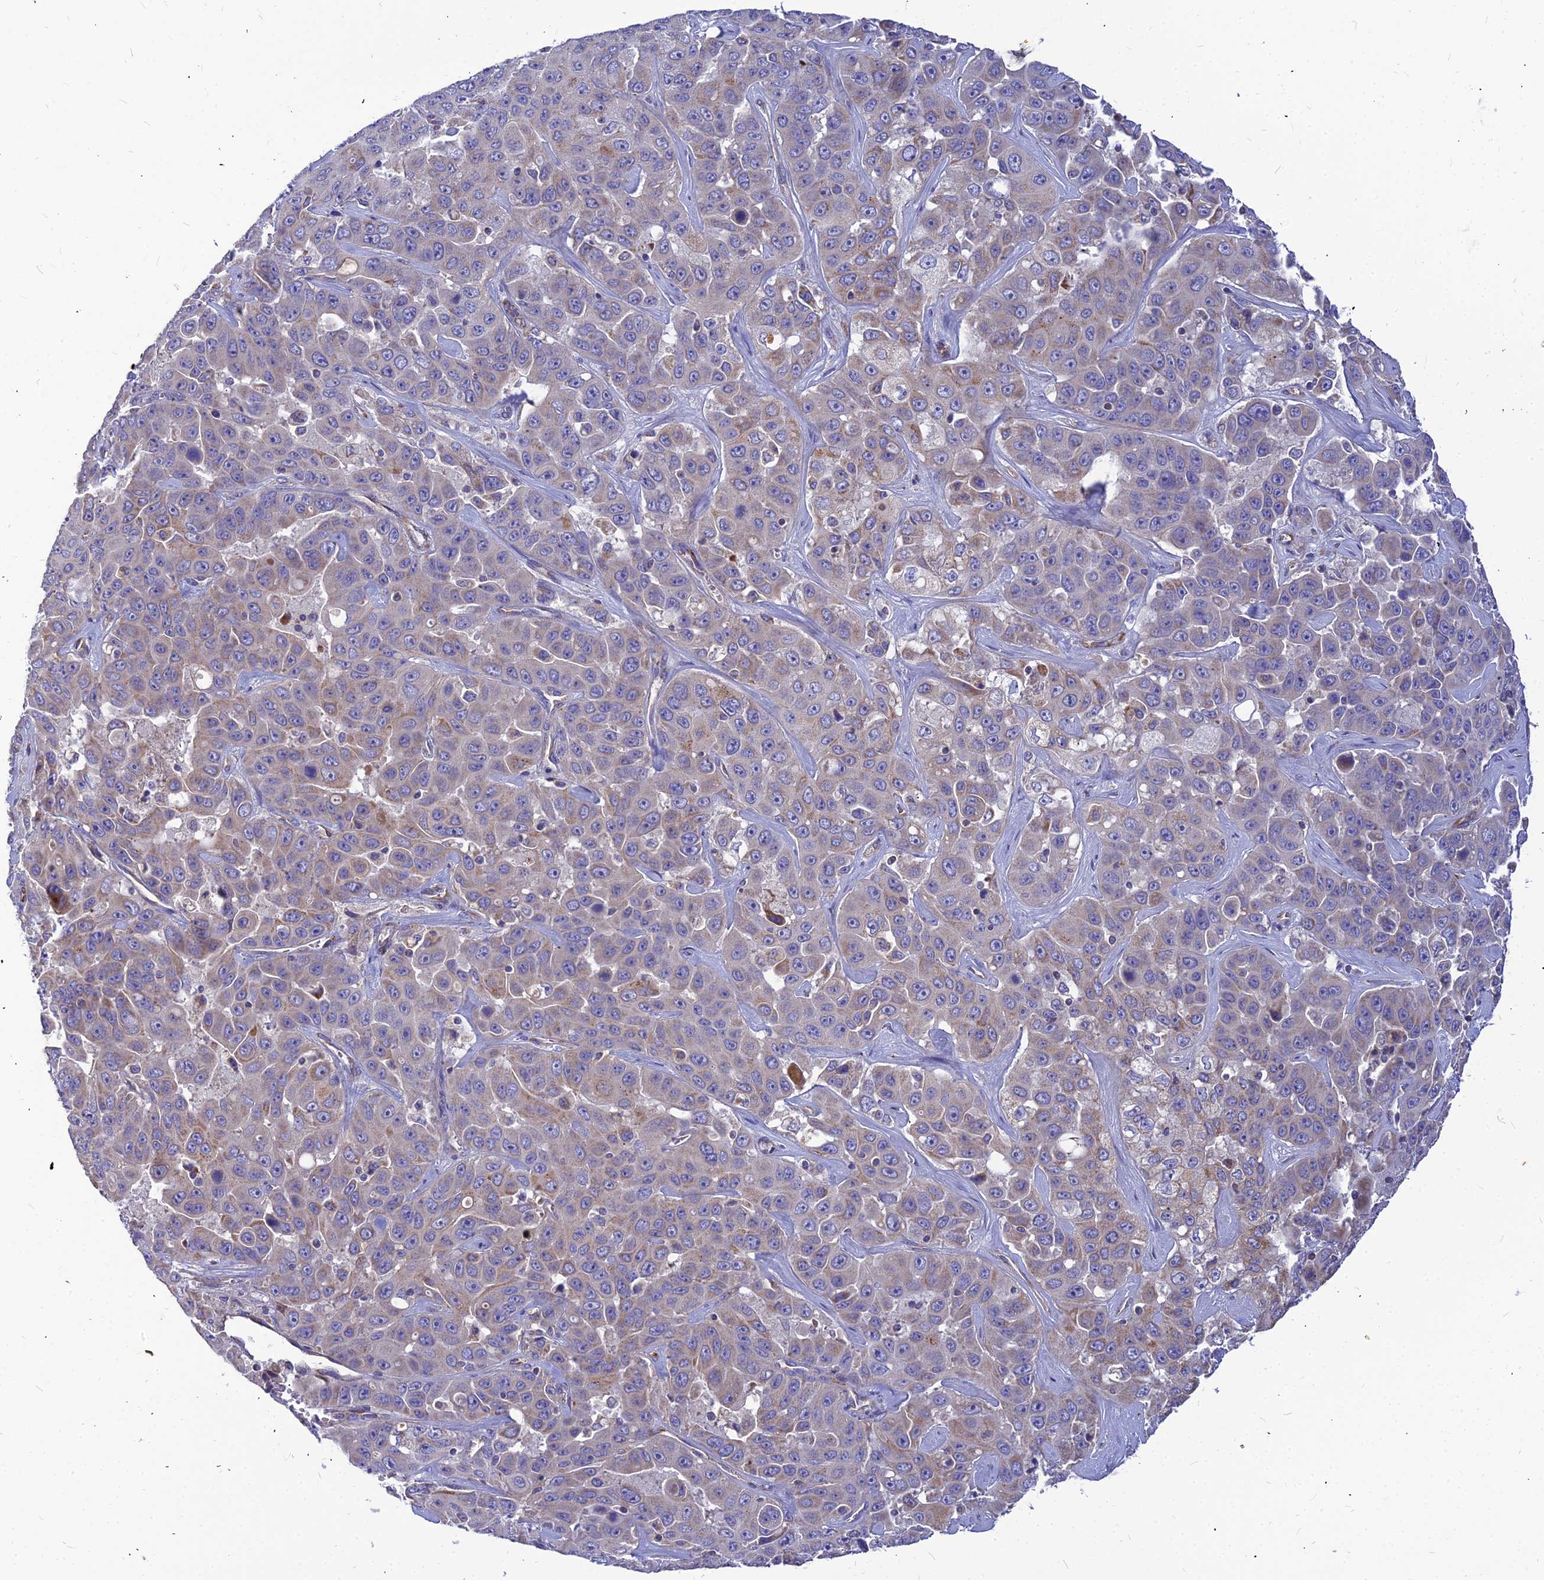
{"staining": {"intensity": "negative", "quantity": "none", "location": "none"}, "tissue": "liver cancer", "cell_type": "Tumor cells", "image_type": "cancer", "snomed": [{"axis": "morphology", "description": "Cholangiocarcinoma"}, {"axis": "topography", "description": "Liver"}], "caption": "DAB immunohistochemical staining of human cholangiocarcinoma (liver) displays no significant expression in tumor cells.", "gene": "ASPHD1", "patient": {"sex": "female", "age": 52}}